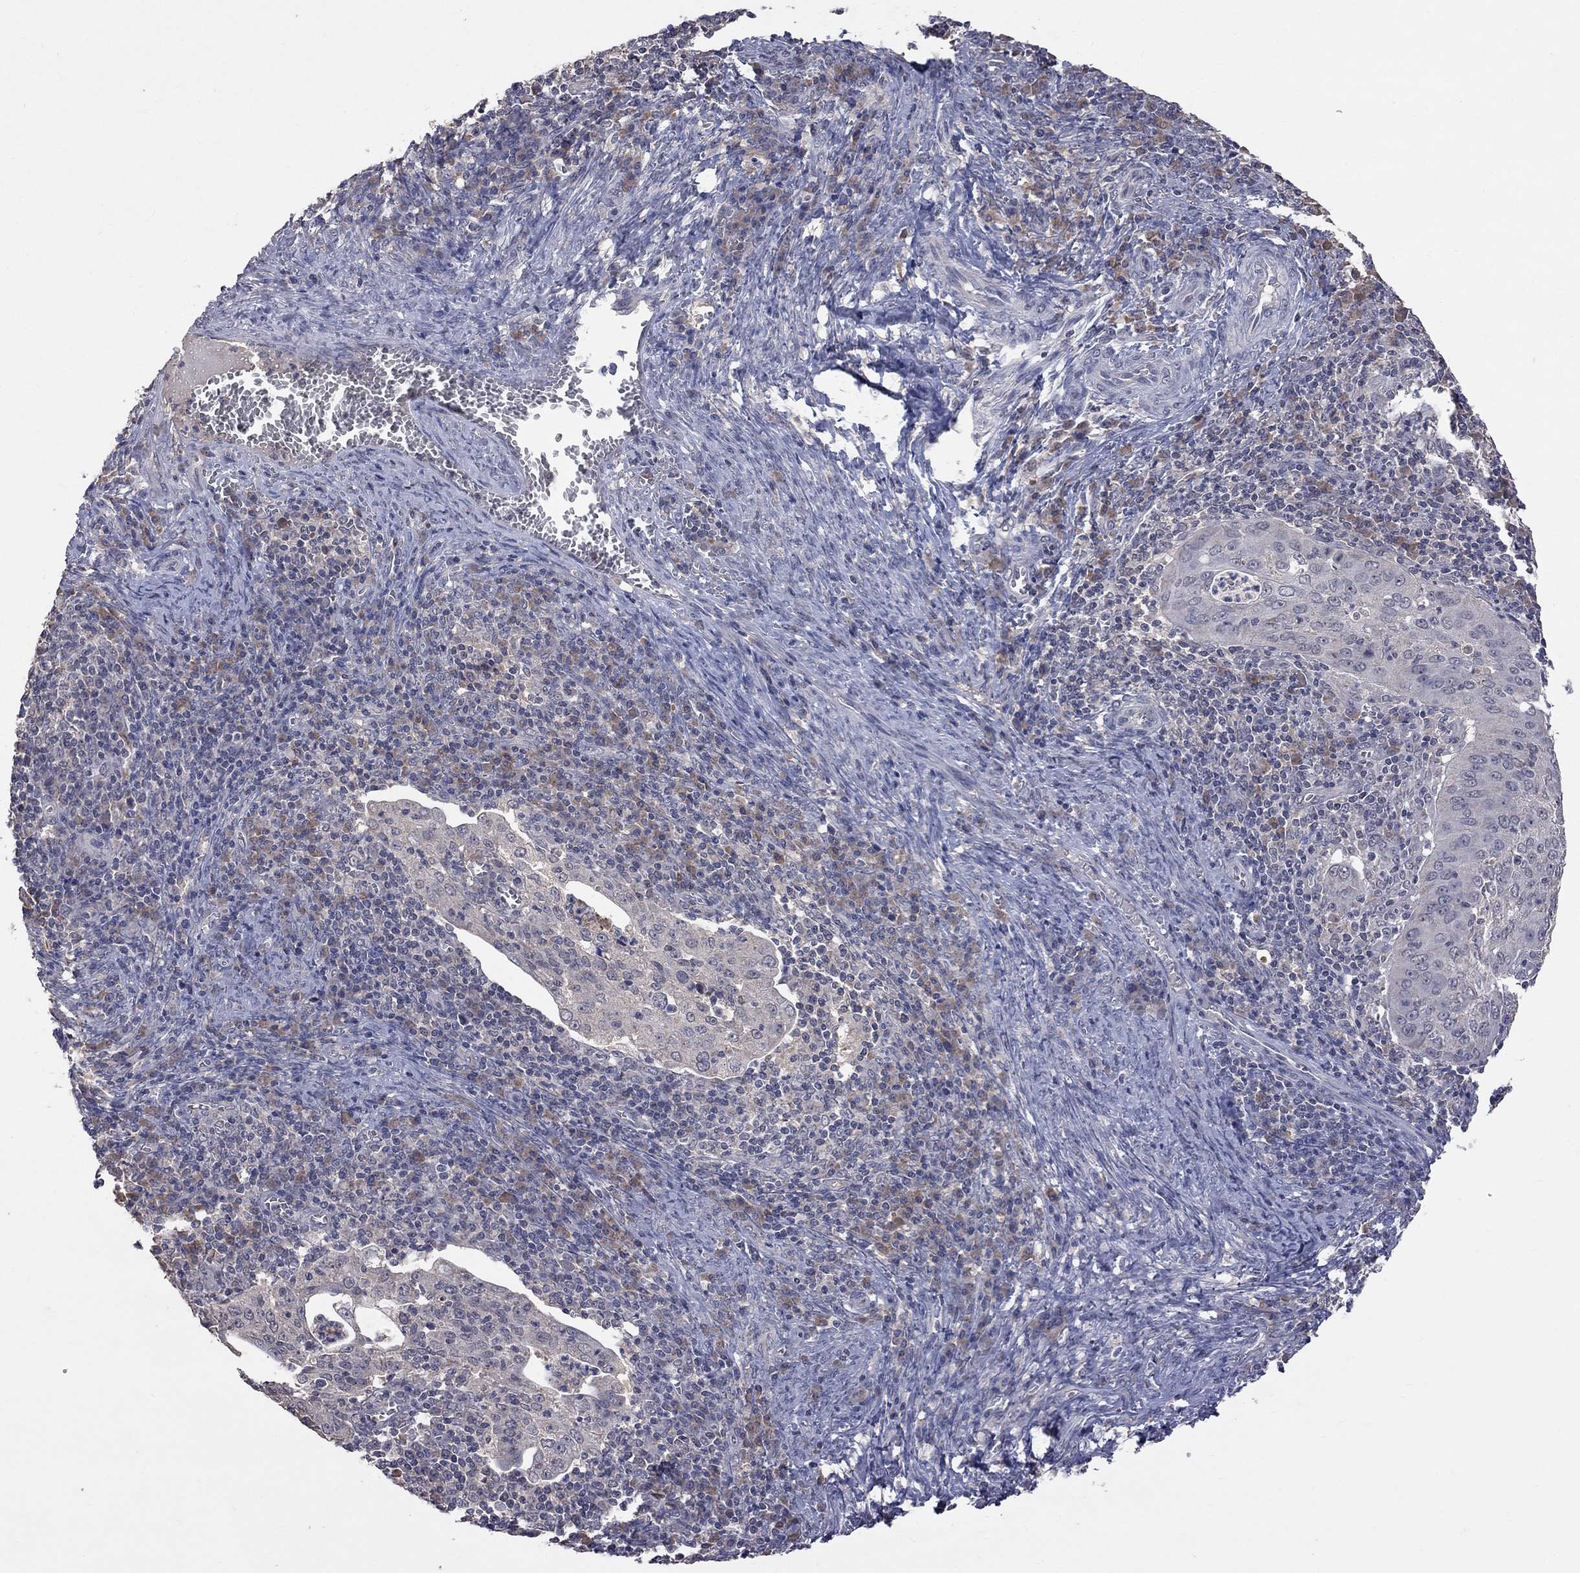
{"staining": {"intensity": "negative", "quantity": "none", "location": "none"}, "tissue": "cervical cancer", "cell_type": "Tumor cells", "image_type": "cancer", "snomed": [{"axis": "morphology", "description": "Squamous cell carcinoma, NOS"}, {"axis": "topography", "description": "Cervix"}], "caption": "Immunohistochemical staining of human cervical cancer (squamous cell carcinoma) displays no significant staining in tumor cells.", "gene": "HTR6", "patient": {"sex": "female", "age": 39}}